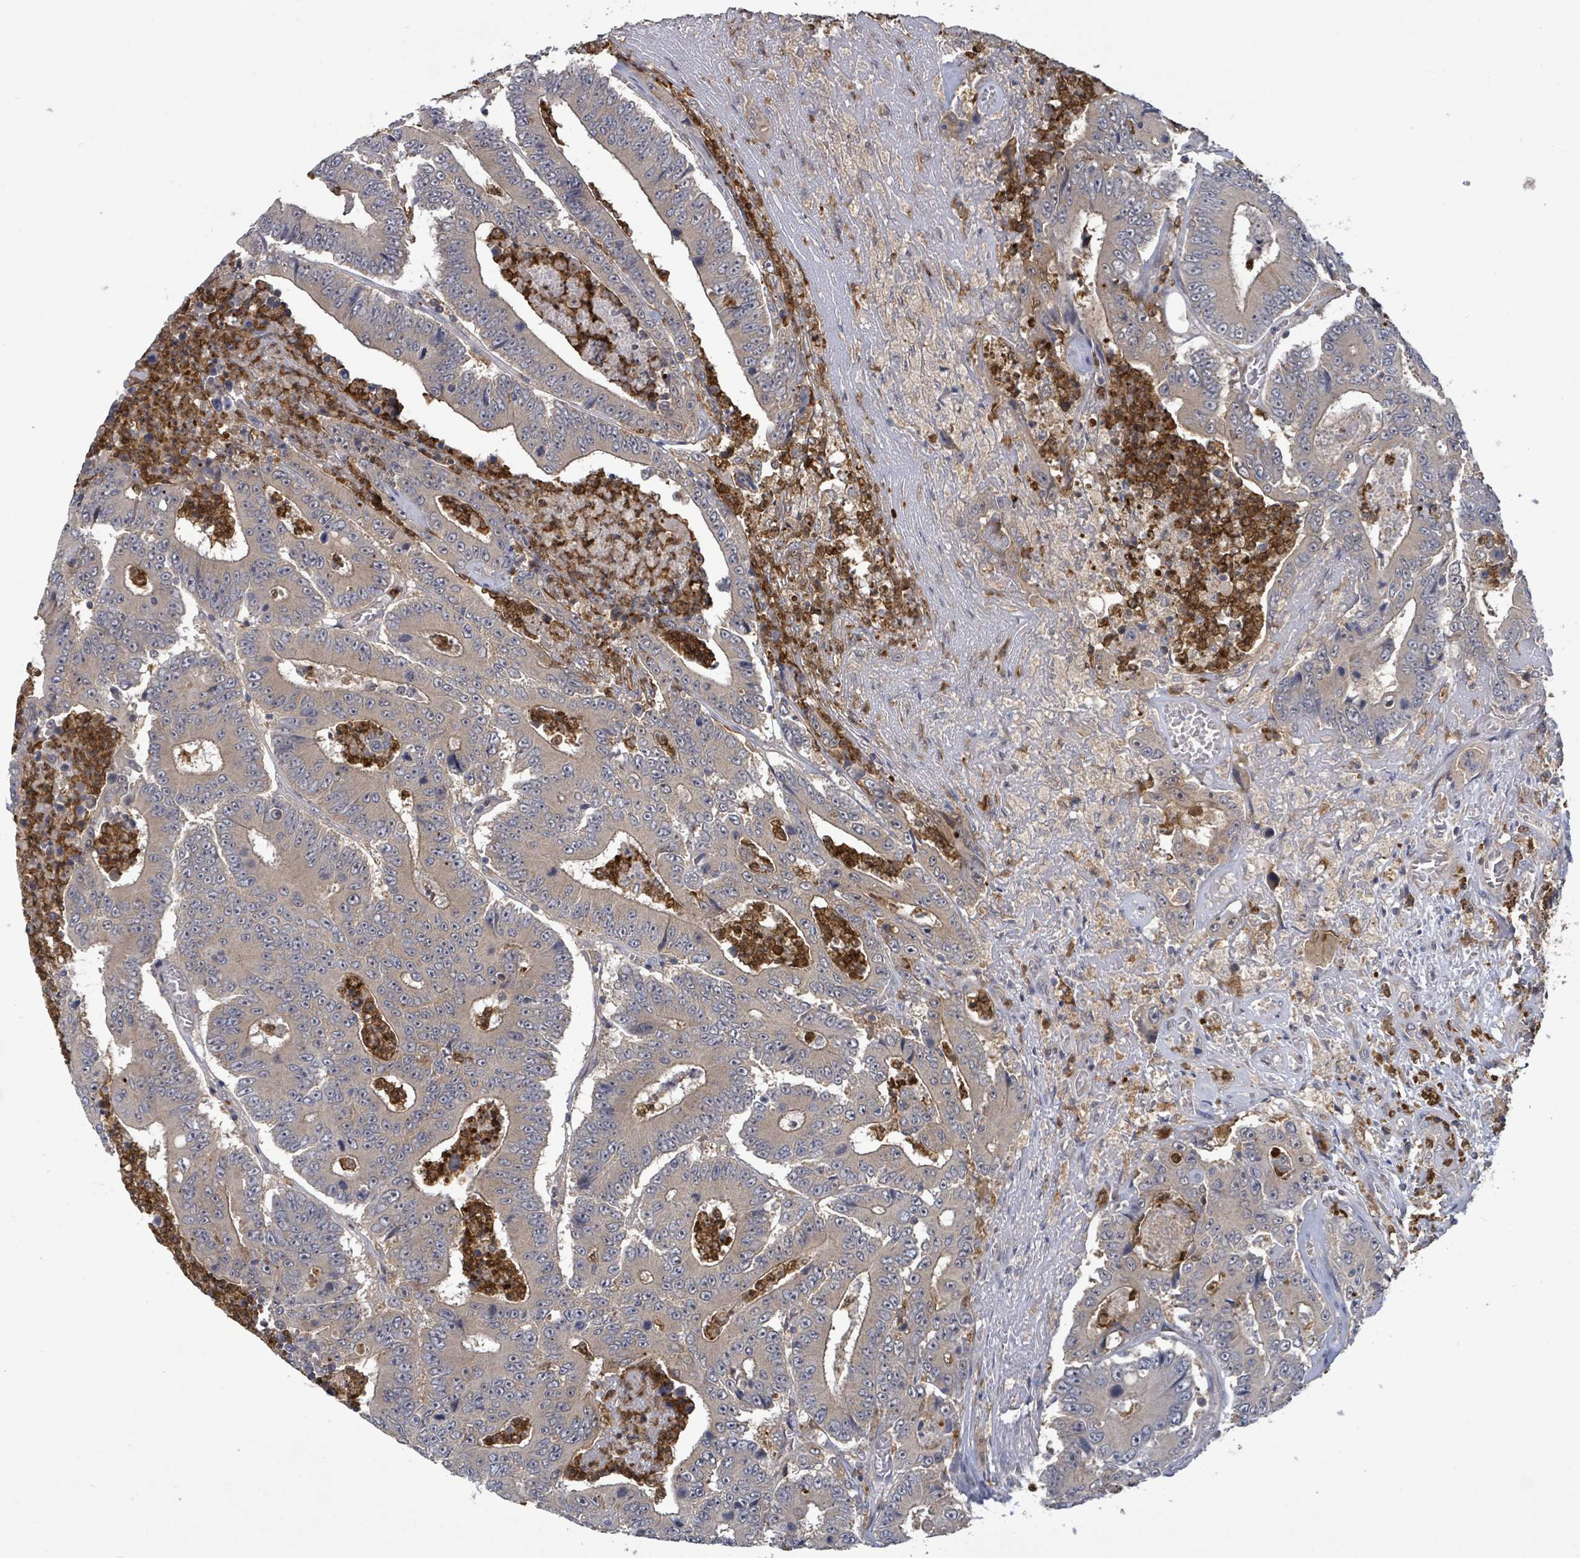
{"staining": {"intensity": "weak", "quantity": "25%-75%", "location": "cytoplasmic/membranous"}, "tissue": "colorectal cancer", "cell_type": "Tumor cells", "image_type": "cancer", "snomed": [{"axis": "morphology", "description": "Adenocarcinoma, NOS"}, {"axis": "topography", "description": "Colon"}], "caption": "This is an image of immunohistochemistry (IHC) staining of colorectal cancer, which shows weak positivity in the cytoplasmic/membranous of tumor cells.", "gene": "SERPINE3", "patient": {"sex": "male", "age": 83}}